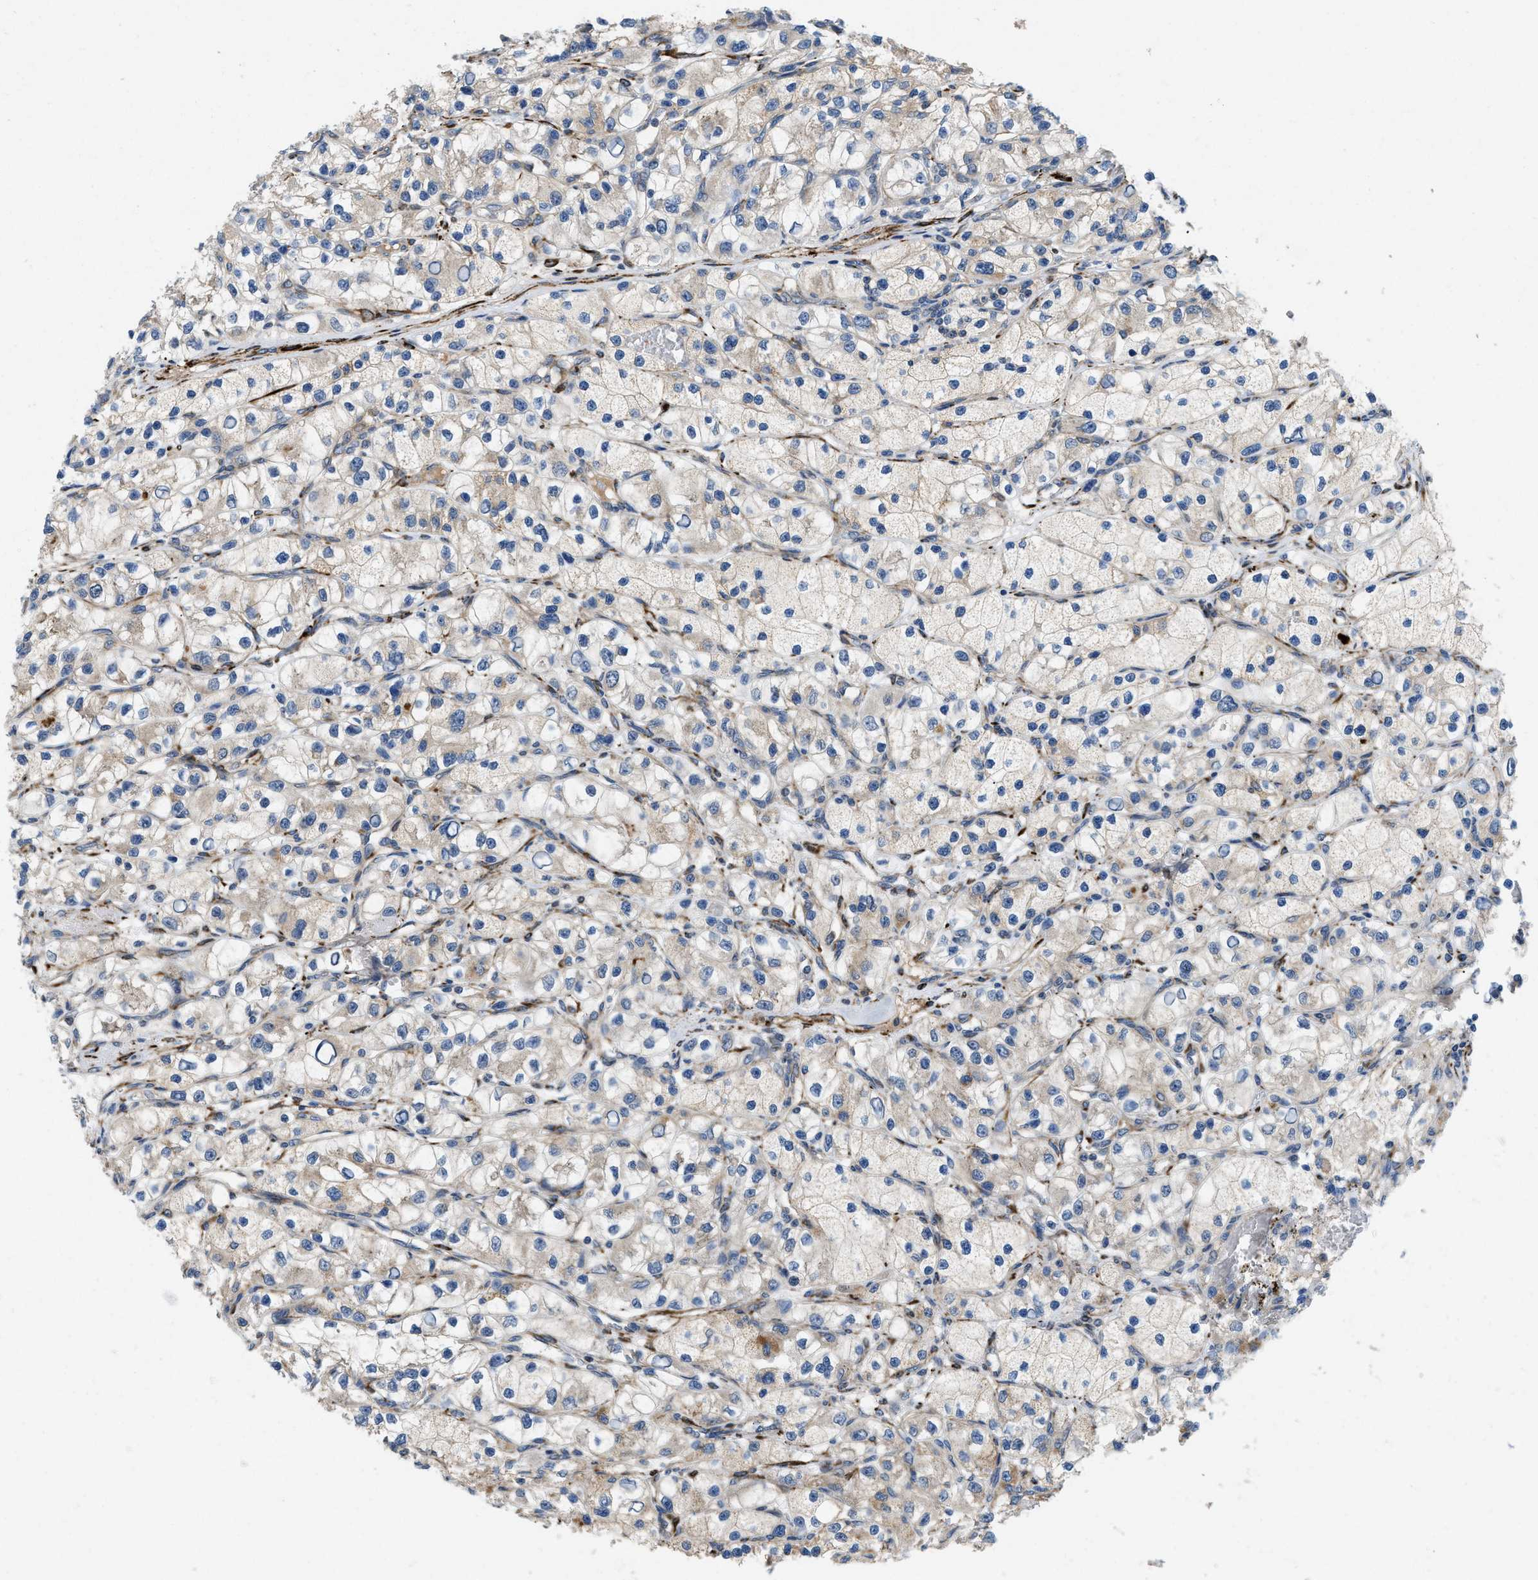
{"staining": {"intensity": "weak", "quantity": "<25%", "location": "cytoplasmic/membranous"}, "tissue": "renal cancer", "cell_type": "Tumor cells", "image_type": "cancer", "snomed": [{"axis": "morphology", "description": "Adenocarcinoma, NOS"}, {"axis": "topography", "description": "Kidney"}], "caption": "There is no significant staining in tumor cells of adenocarcinoma (renal).", "gene": "ZNF599", "patient": {"sex": "female", "age": 57}}